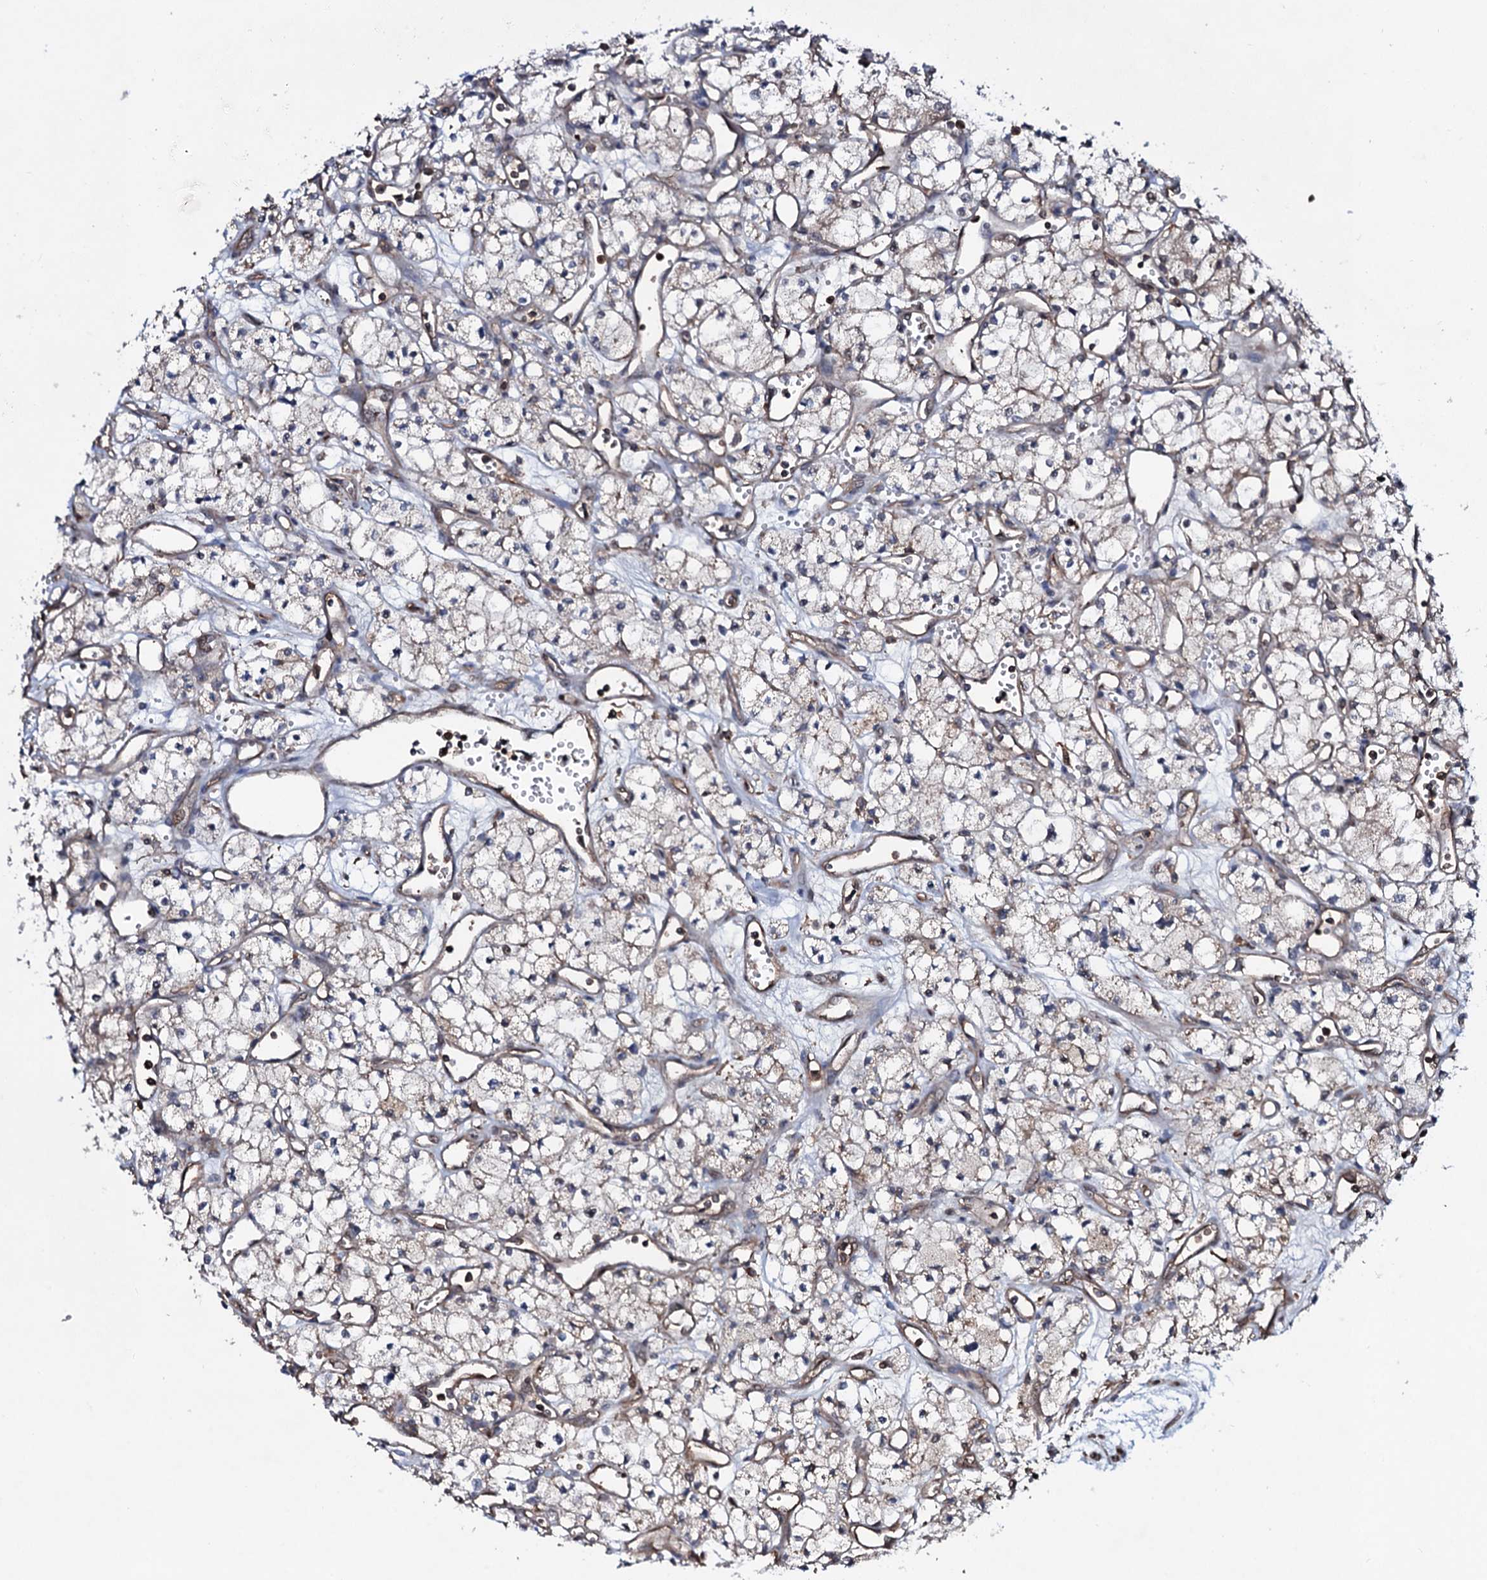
{"staining": {"intensity": "negative", "quantity": "none", "location": "none"}, "tissue": "renal cancer", "cell_type": "Tumor cells", "image_type": "cancer", "snomed": [{"axis": "morphology", "description": "Adenocarcinoma, NOS"}, {"axis": "topography", "description": "Kidney"}], "caption": "Photomicrograph shows no significant protein expression in tumor cells of renal cancer.", "gene": "COG6", "patient": {"sex": "male", "age": 59}}